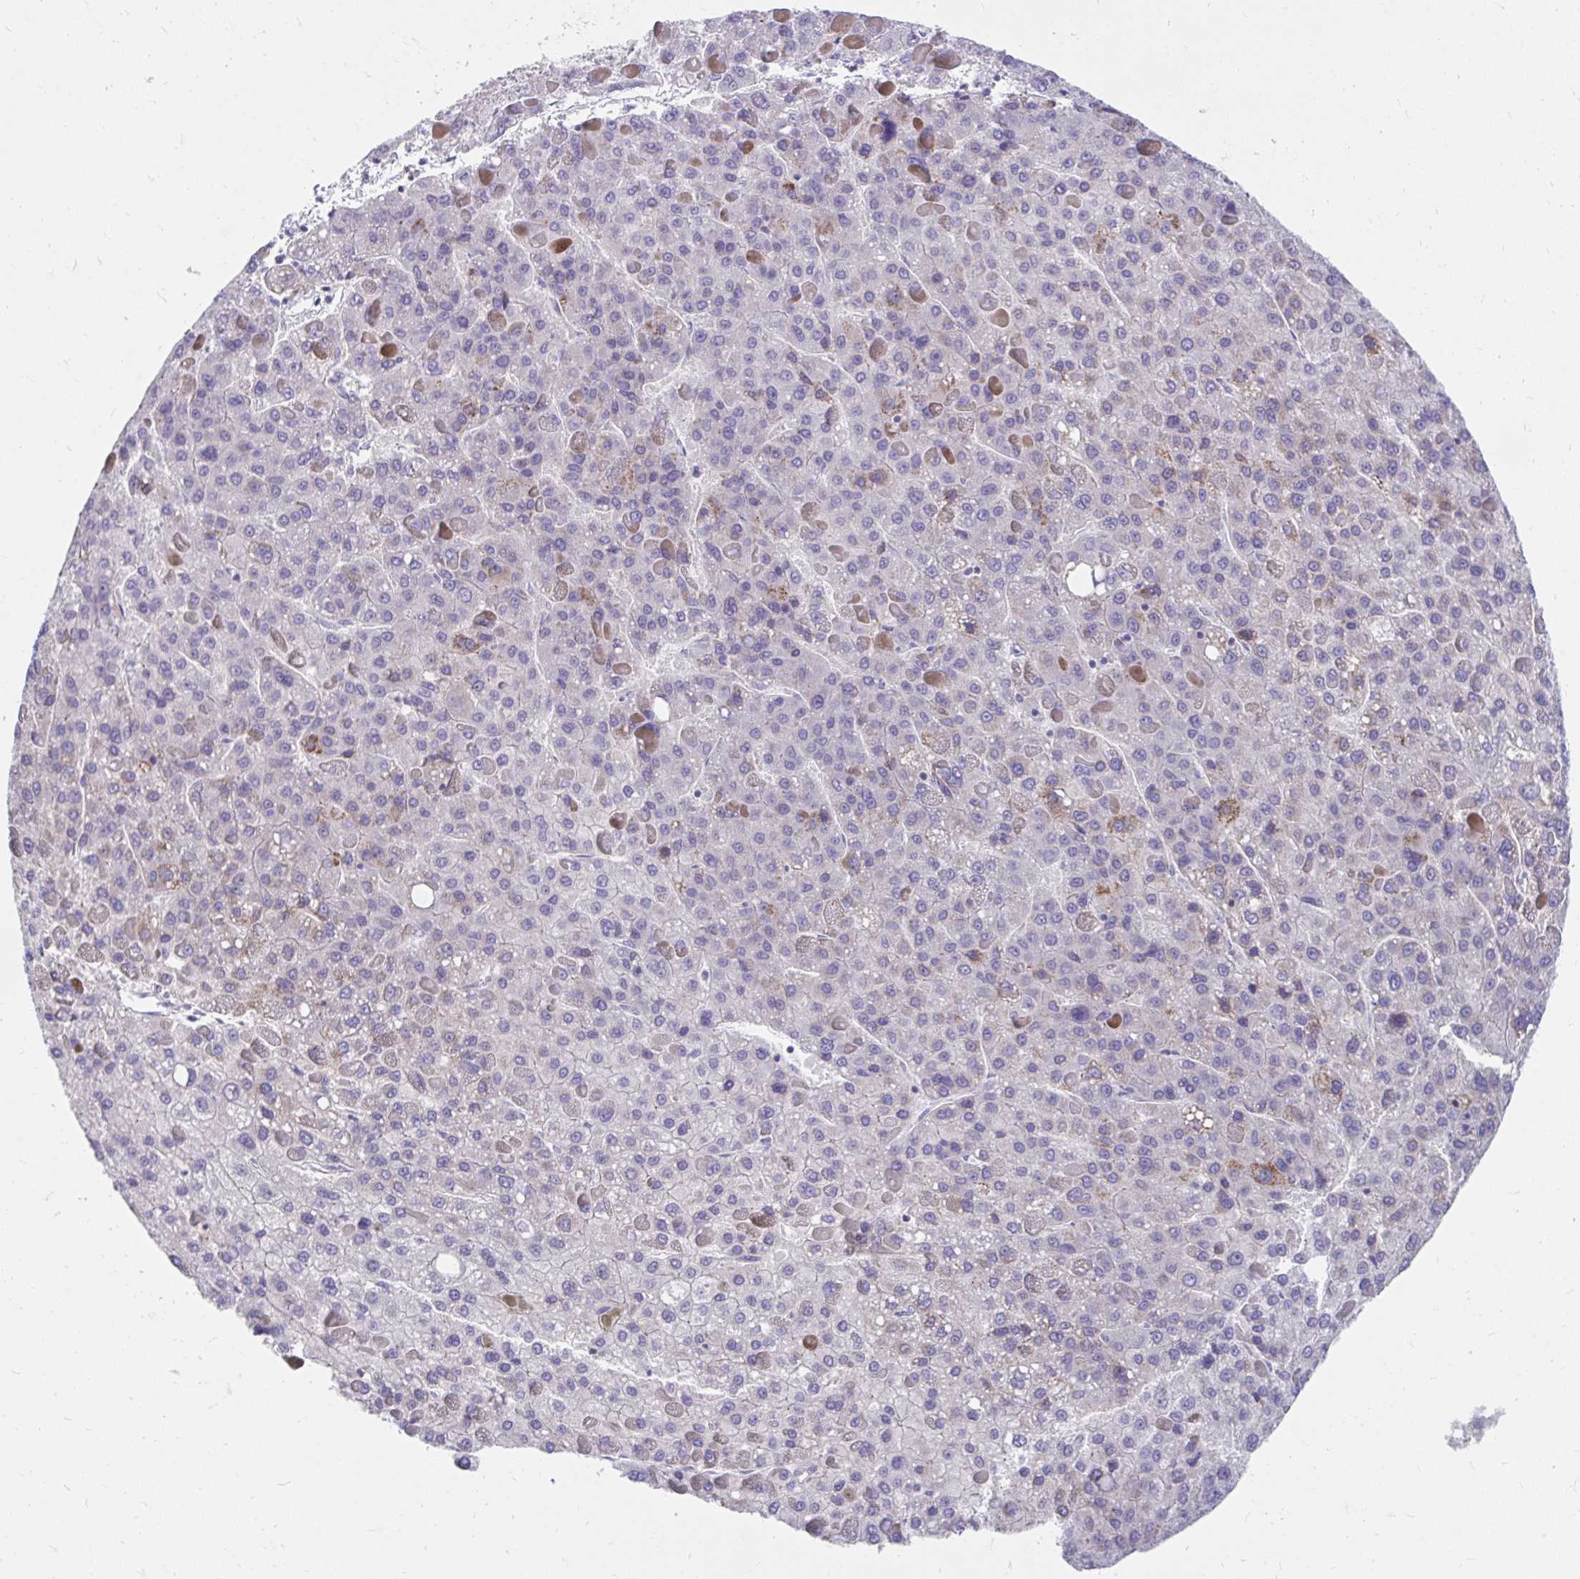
{"staining": {"intensity": "negative", "quantity": "none", "location": "none"}, "tissue": "liver cancer", "cell_type": "Tumor cells", "image_type": "cancer", "snomed": [{"axis": "morphology", "description": "Carcinoma, Hepatocellular, NOS"}, {"axis": "topography", "description": "Liver"}], "caption": "The photomicrograph shows no significant staining in tumor cells of liver cancer.", "gene": "SLAMF7", "patient": {"sex": "female", "age": 82}}